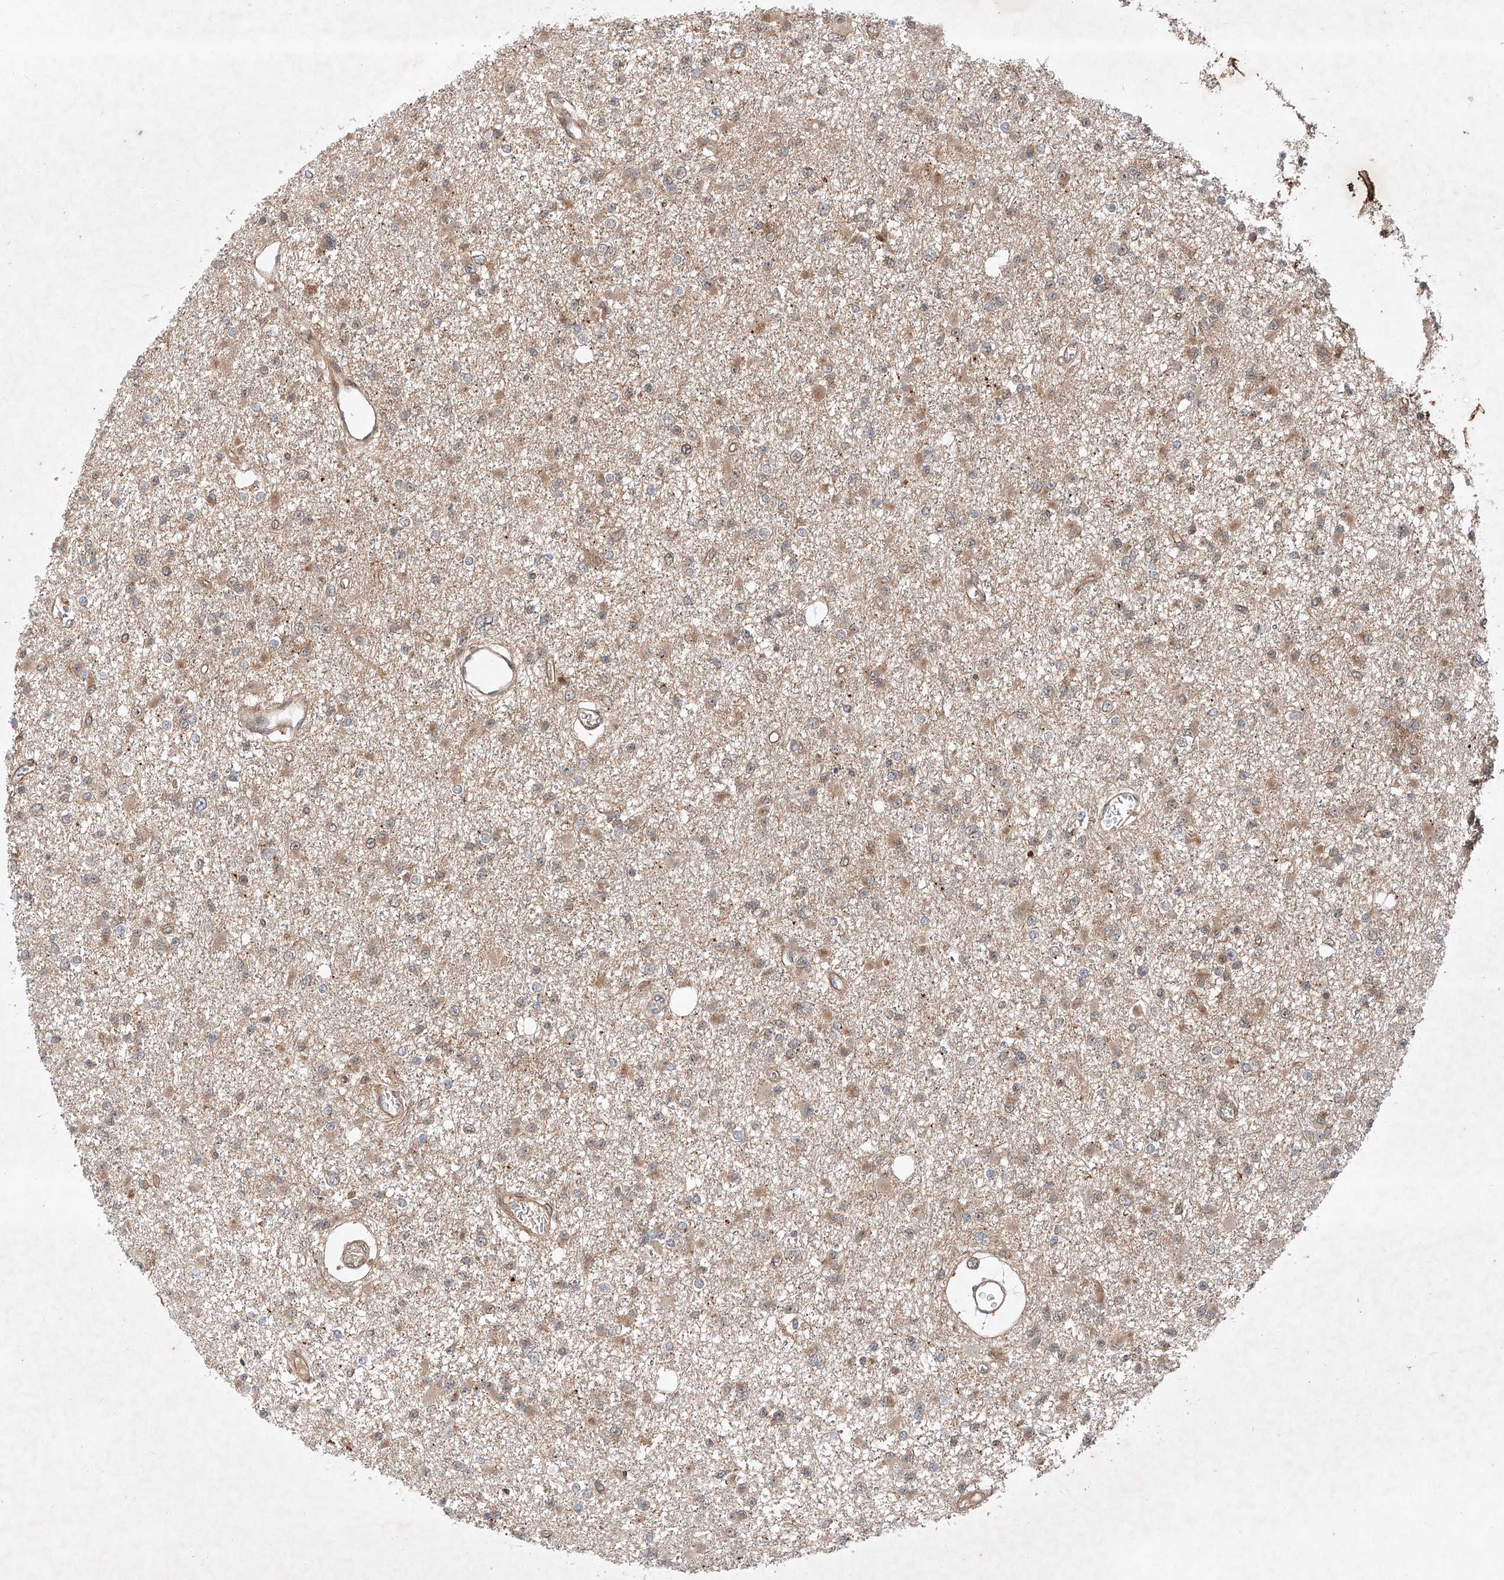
{"staining": {"intensity": "weak", "quantity": "25%-75%", "location": "cytoplasmic/membranous"}, "tissue": "glioma", "cell_type": "Tumor cells", "image_type": "cancer", "snomed": [{"axis": "morphology", "description": "Glioma, malignant, Low grade"}, {"axis": "topography", "description": "Brain"}], "caption": "Immunohistochemistry (IHC) staining of glioma, which shows low levels of weak cytoplasmic/membranous expression in approximately 25%-75% of tumor cells indicating weak cytoplasmic/membranous protein expression. The staining was performed using DAB (brown) for protein detection and nuclei were counterstained in hematoxylin (blue).", "gene": "ZFP28", "patient": {"sex": "female", "age": 22}}